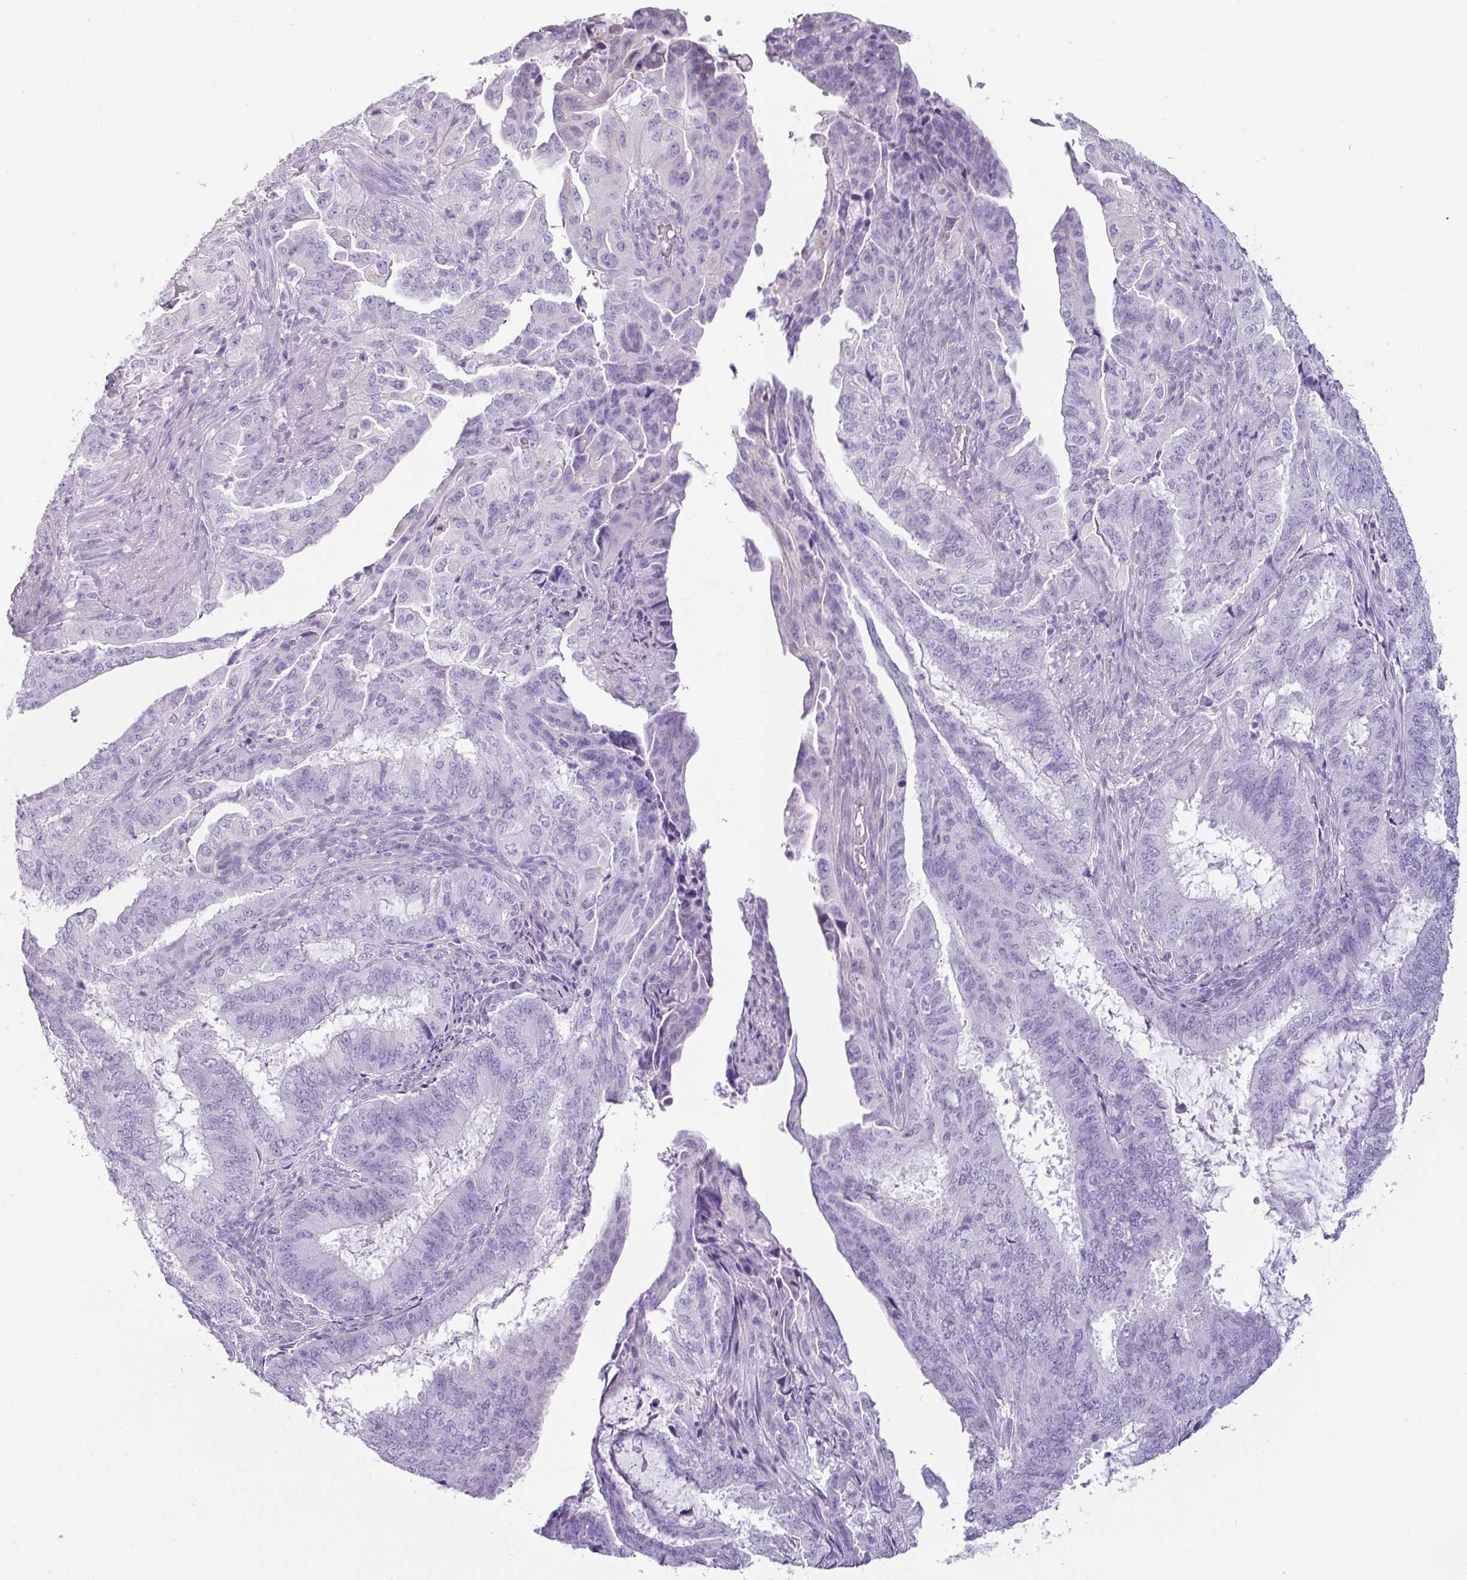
{"staining": {"intensity": "negative", "quantity": "none", "location": "none"}, "tissue": "endometrial cancer", "cell_type": "Tumor cells", "image_type": "cancer", "snomed": [{"axis": "morphology", "description": "Adenocarcinoma, NOS"}, {"axis": "topography", "description": "Endometrium"}], "caption": "DAB immunohistochemical staining of endometrial cancer exhibits no significant positivity in tumor cells. (DAB immunohistochemistry (IHC), high magnification).", "gene": "VCY1B", "patient": {"sex": "female", "age": 51}}